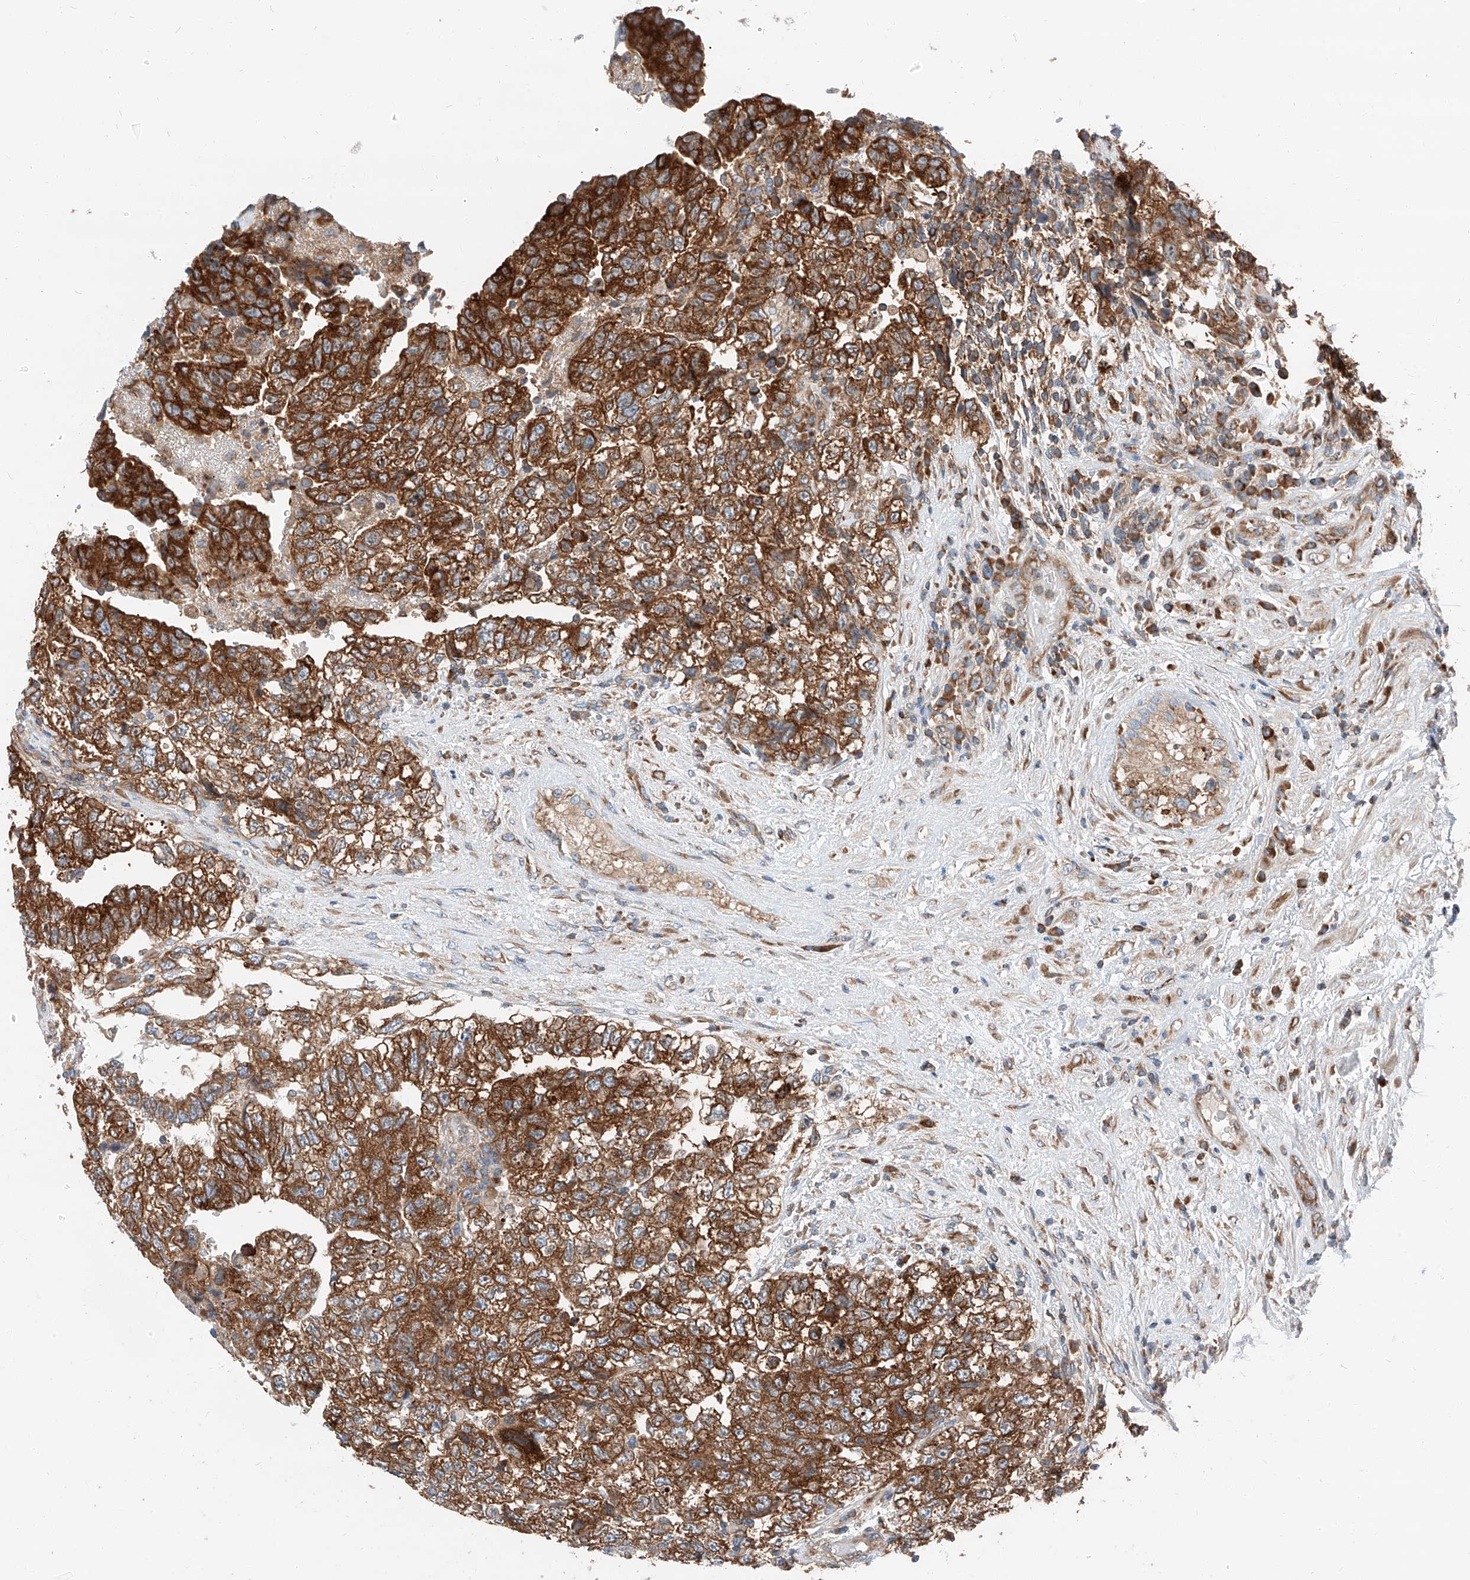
{"staining": {"intensity": "strong", "quantity": ">75%", "location": "cytoplasmic/membranous"}, "tissue": "testis cancer", "cell_type": "Tumor cells", "image_type": "cancer", "snomed": [{"axis": "morphology", "description": "Carcinoma, Embryonal, NOS"}, {"axis": "topography", "description": "Testis"}], "caption": "A micrograph of human testis cancer stained for a protein displays strong cytoplasmic/membranous brown staining in tumor cells.", "gene": "ZC3H15", "patient": {"sex": "male", "age": 36}}